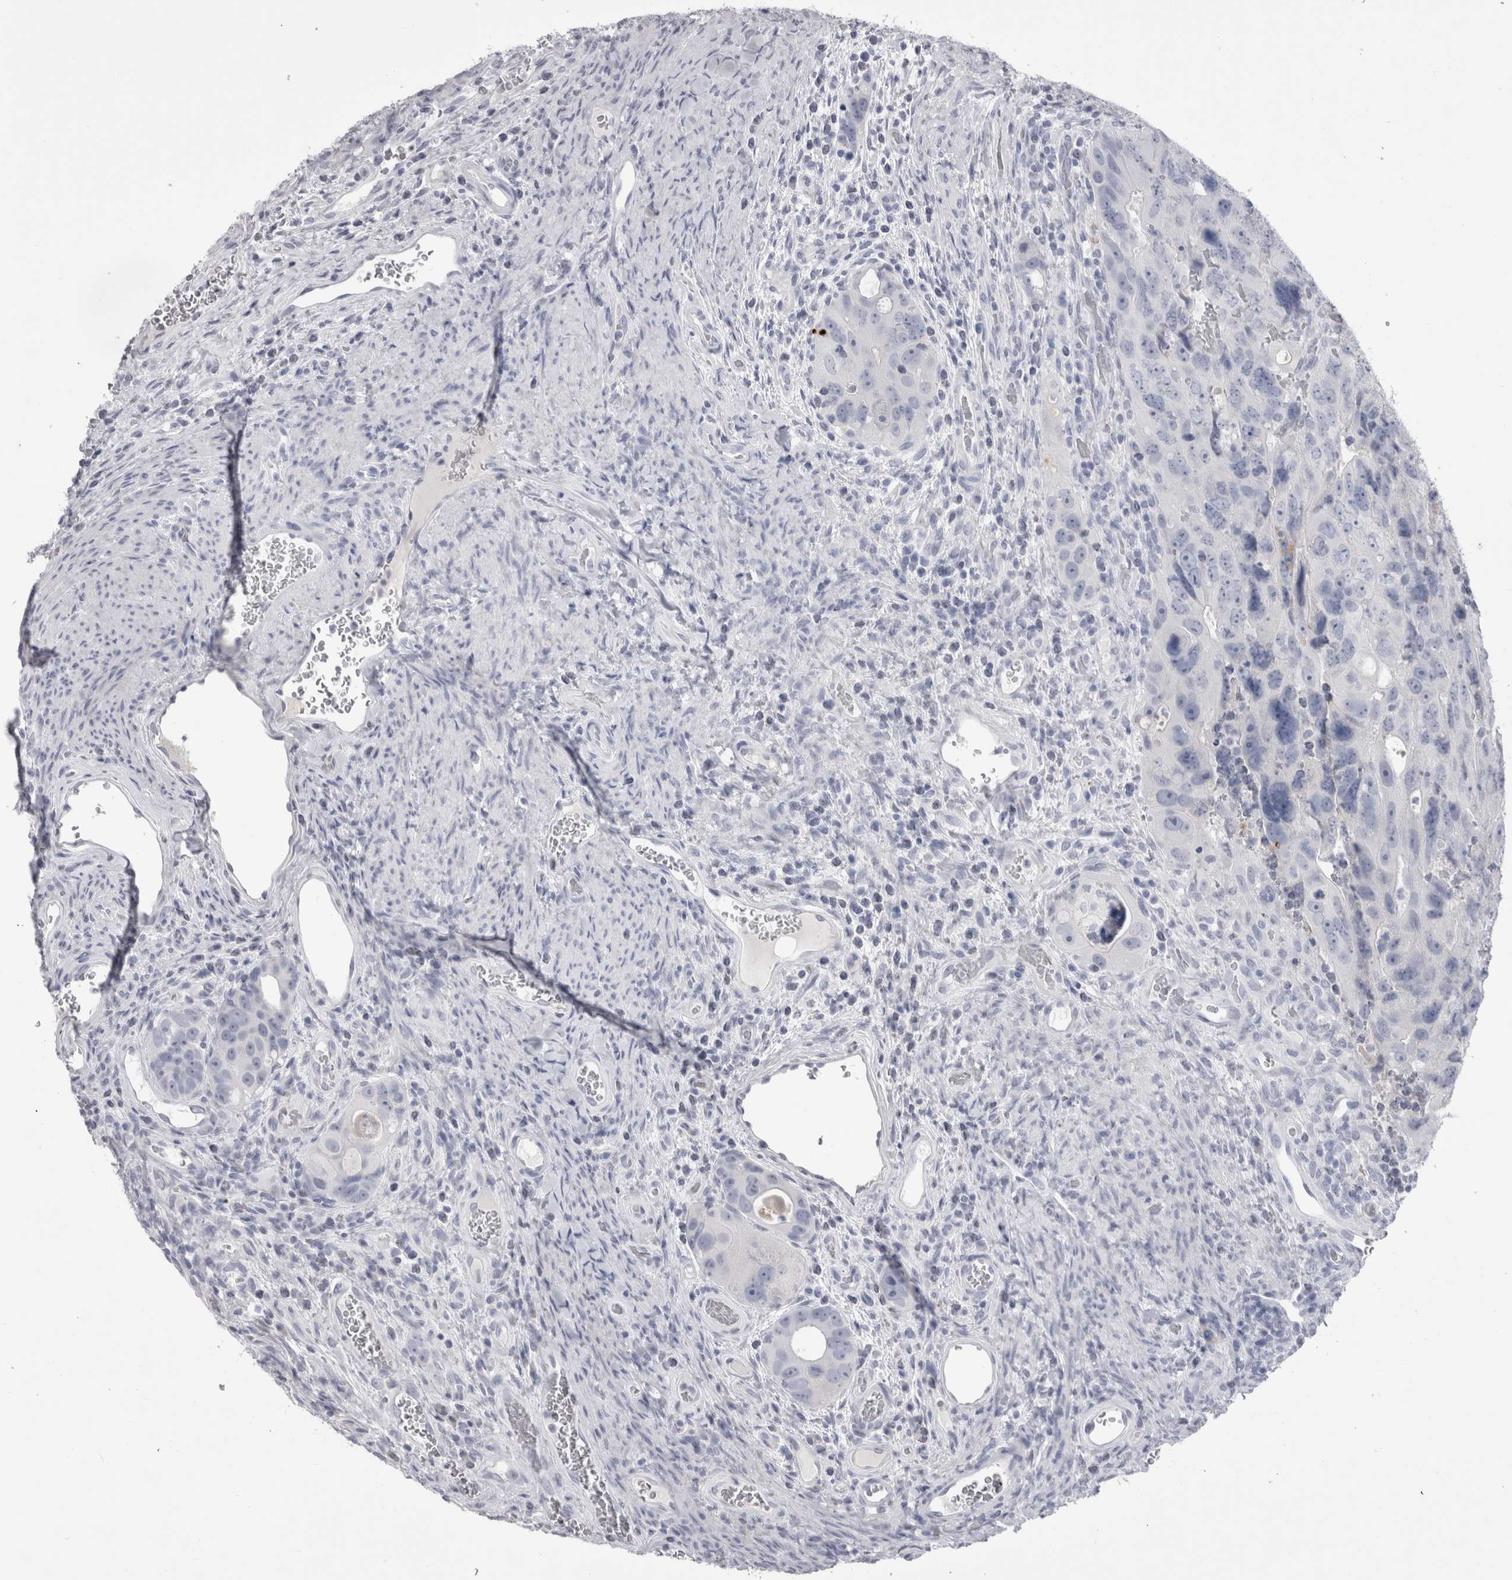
{"staining": {"intensity": "negative", "quantity": "none", "location": "none"}, "tissue": "colorectal cancer", "cell_type": "Tumor cells", "image_type": "cancer", "snomed": [{"axis": "morphology", "description": "Adenocarcinoma, NOS"}, {"axis": "topography", "description": "Rectum"}], "caption": "Histopathology image shows no protein positivity in tumor cells of colorectal cancer tissue.", "gene": "ADAM2", "patient": {"sex": "male", "age": 59}}